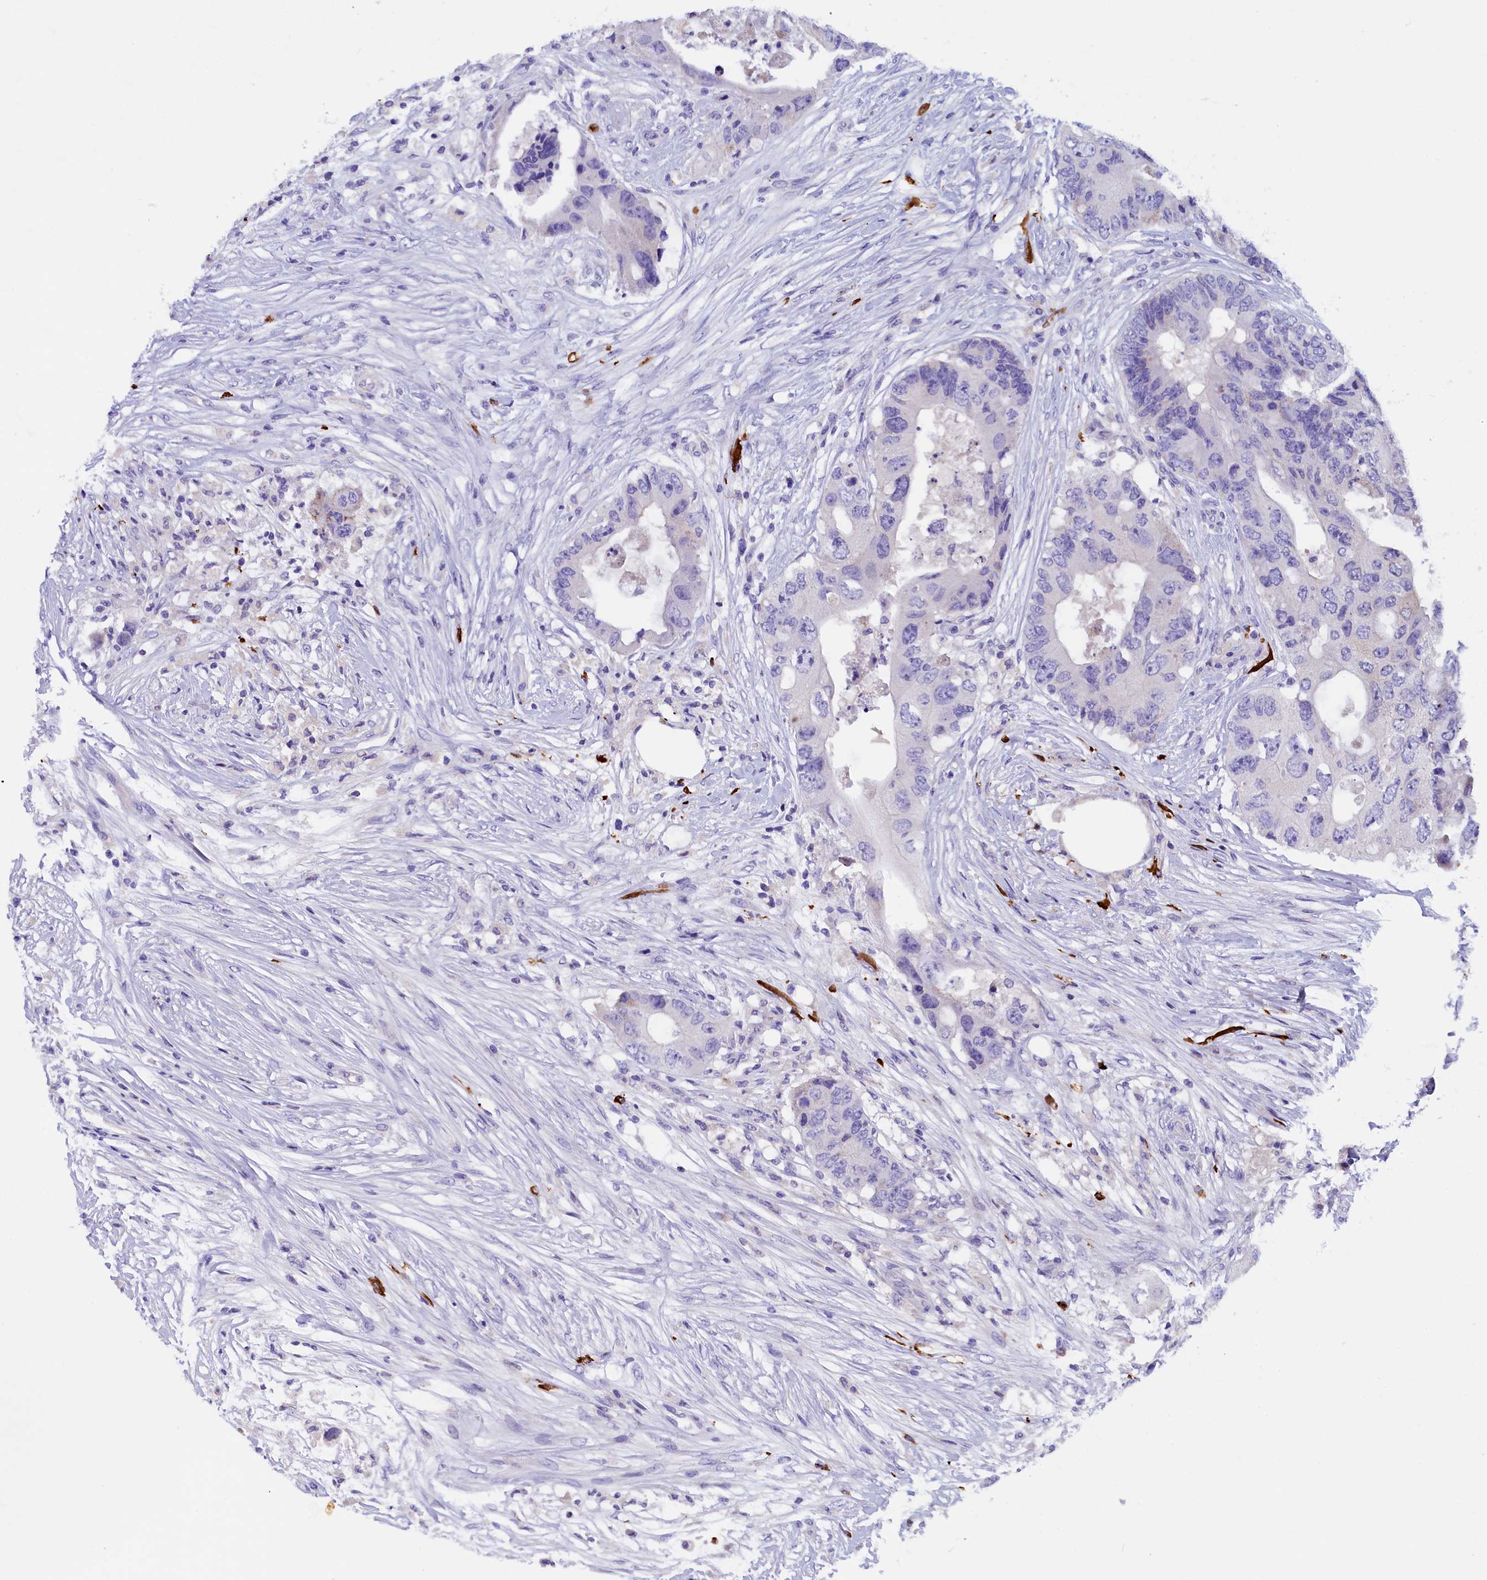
{"staining": {"intensity": "negative", "quantity": "none", "location": "none"}, "tissue": "colorectal cancer", "cell_type": "Tumor cells", "image_type": "cancer", "snomed": [{"axis": "morphology", "description": "Adenocarcinoma, NOS"}, {"axis": "topography", "description": "Colon"}], "caption": "A high-resolution photomicrograph shows IHC staining of colorectal cancer (adenocarcinoma), which shows no significant expression in tumor cells.", "gene": "RTTN", "patient": {"sex": "male", "age": 71}}